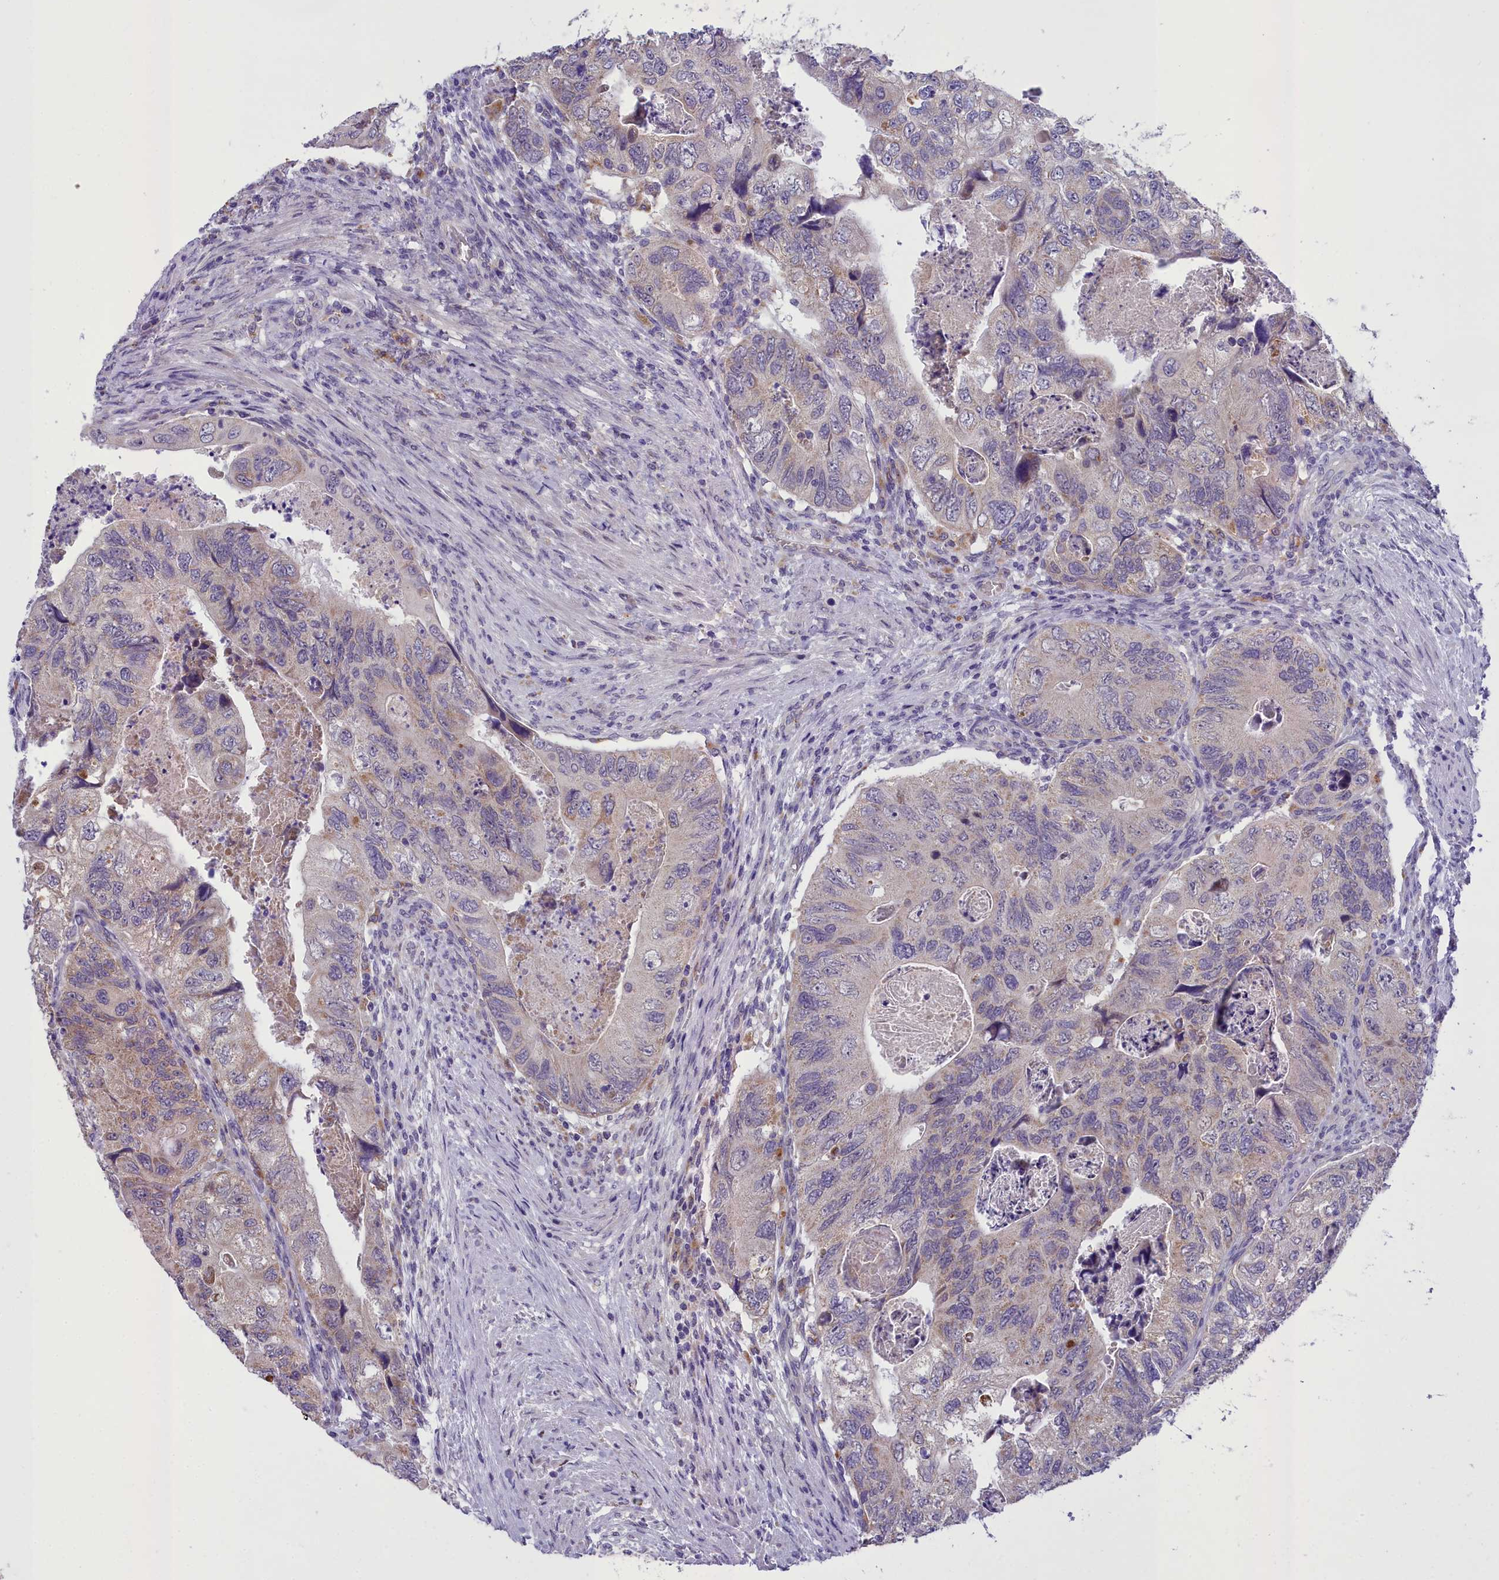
{"staining": {"intensity": "moderate", "quantity": "<25%", "location": "cytoplasmic/membranous"}, "tissue": "colorectal cancer", "cell_type": "Tumor cells", "image_type": "cancer", "snomed": [{"axis": "morphology", "description": "Adenocarcinoma, NOS"}, {"axis": "topography", "description": "Rectum"}], "caption": "The micrograph shows immunohistochemical staining of colorectal adenocarcinoma. There is moderate cytoplasmic/membranous staining is present in approximately <25% of tumor cells.", "gene": "MIIP", "patient": {"sex": "male", "age": 63}}